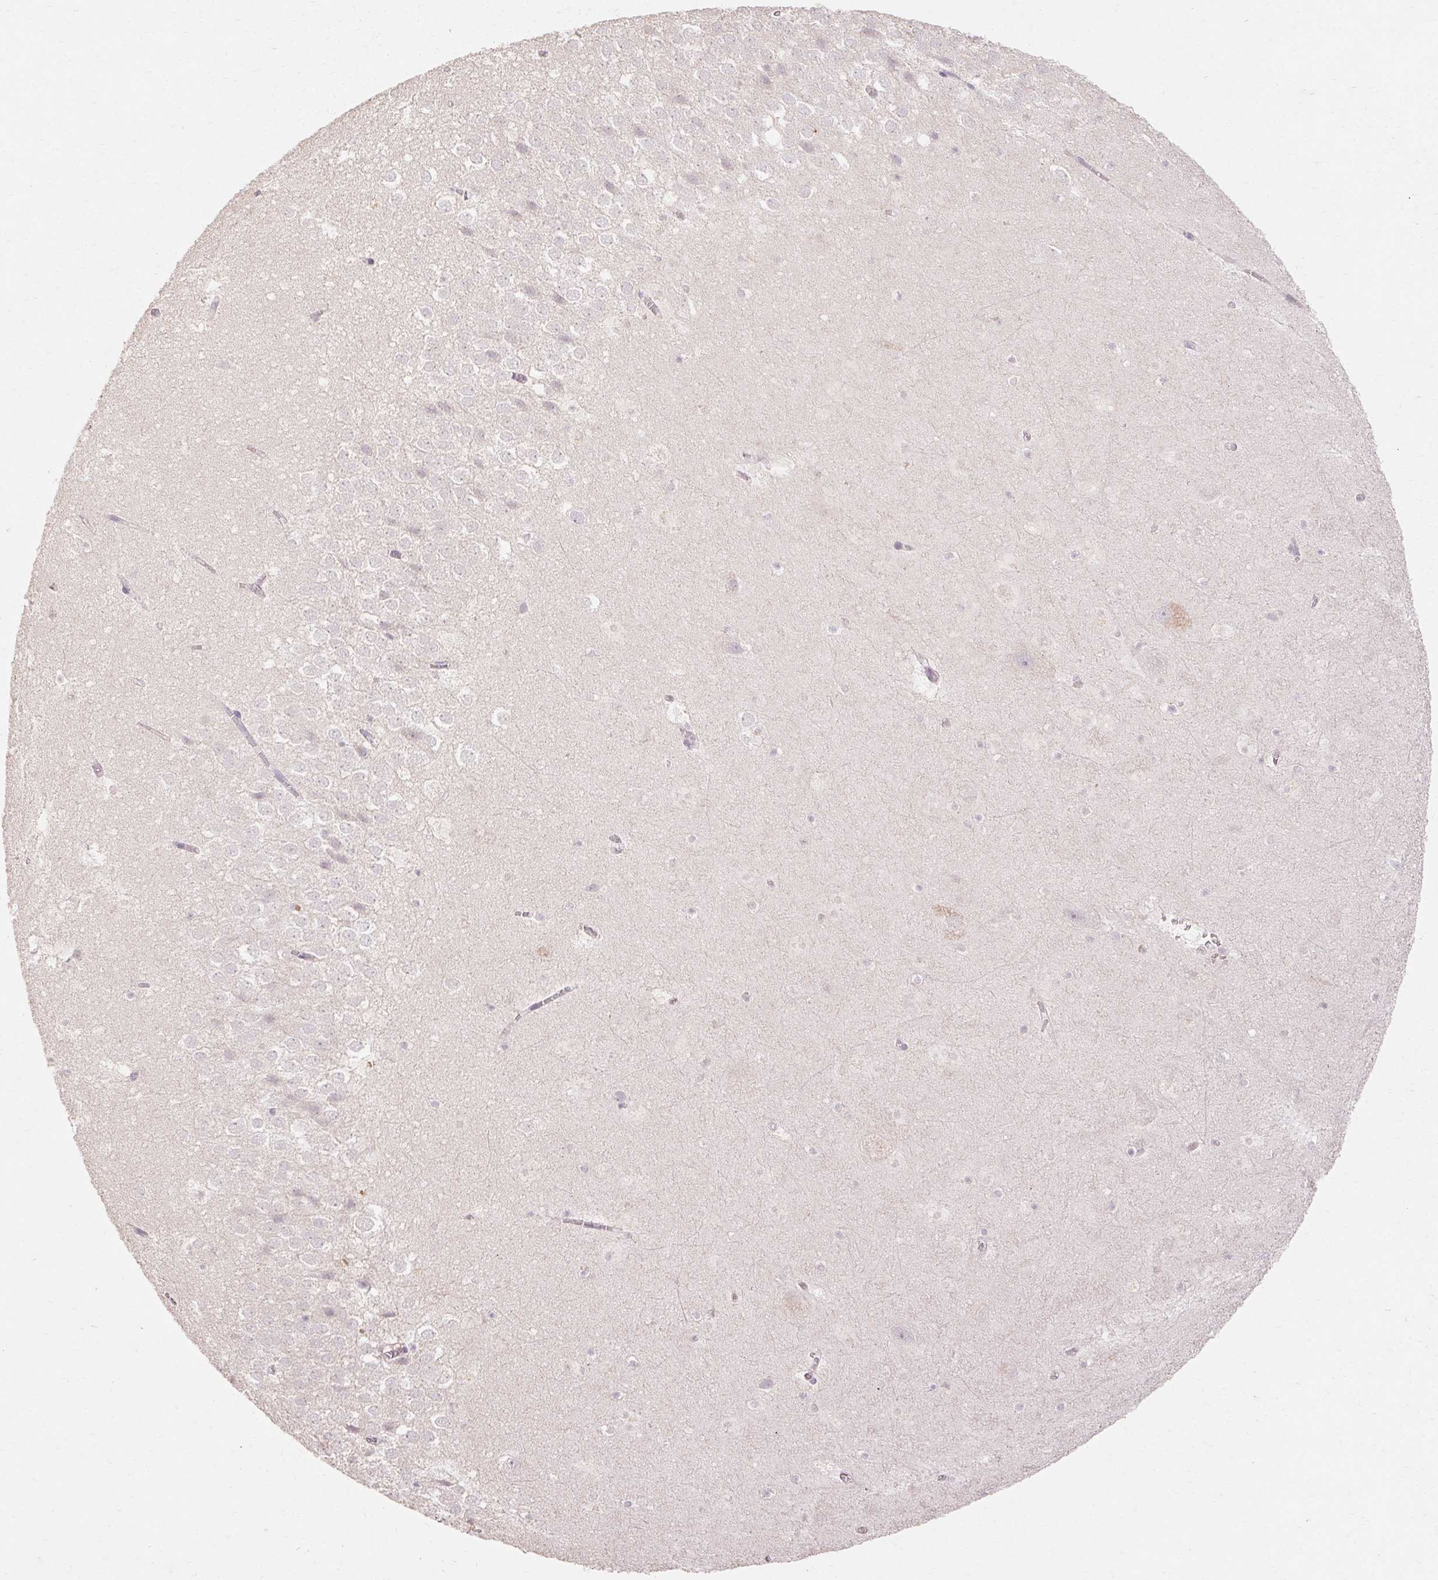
{"staining": {"intensity": "negative", "quantity": "none", "location": "none"}, "tissue": "hippocampus", "cell_type": "Glial cells", "image_type": "normal", "snomed": [{"axis": "morphology", "description": "Normal tissue, NOS"}, {"axis": "topography", "description": "Hippocampus"}], "caption": "Immunohistochemical staining of unremarkable human hippocampus exhibits no significant staining in glial cells. (DAB (3,3'-diaminobenzidine) immunohistochemistry, high magnification).", "gene": "SKP2", "patient": {"sex": "female", "age": 42}}